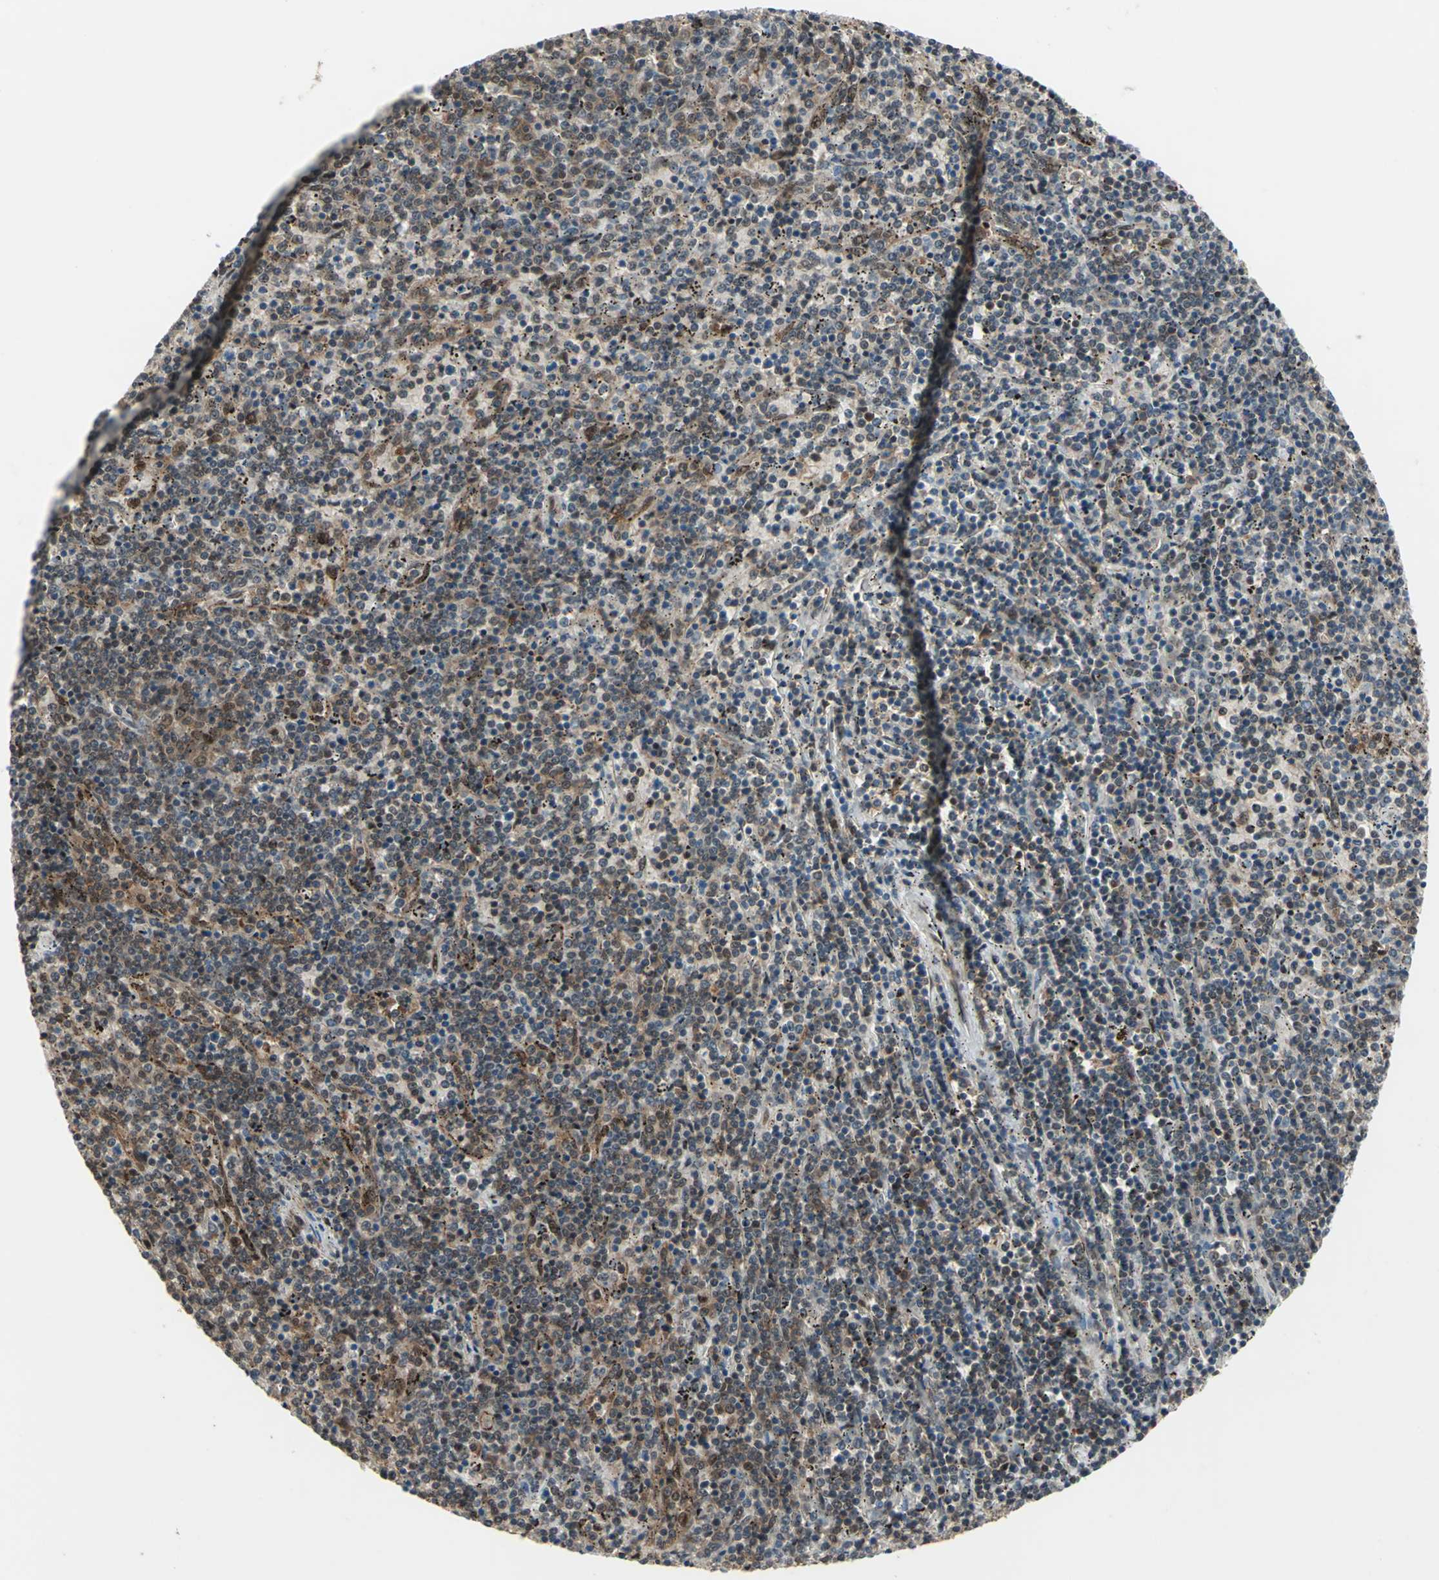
{"staining": {"intensity": "moderate", "quantity": "25%-75%", "location": "cytoplasmic/membranous,nuclear"}, "tissue": "lymphoma", "cell_type": "Tumor cells", "image_type": "cancer", "snomed": [{"axis": "morphology", "description": "Malignant lymphoma, non-Hodgkin's type, Low grade"}, {"axis": "topography", "description": "Spleen"}], "caption": "Human lymphoma stained with a brown dye shows moderate cytoplasmic/membranous and nuclear positive positivity in approximately 25%-75% of tumor cells.", "gene": "COPS5", "patient": {"sex": "female", "age": 50}}